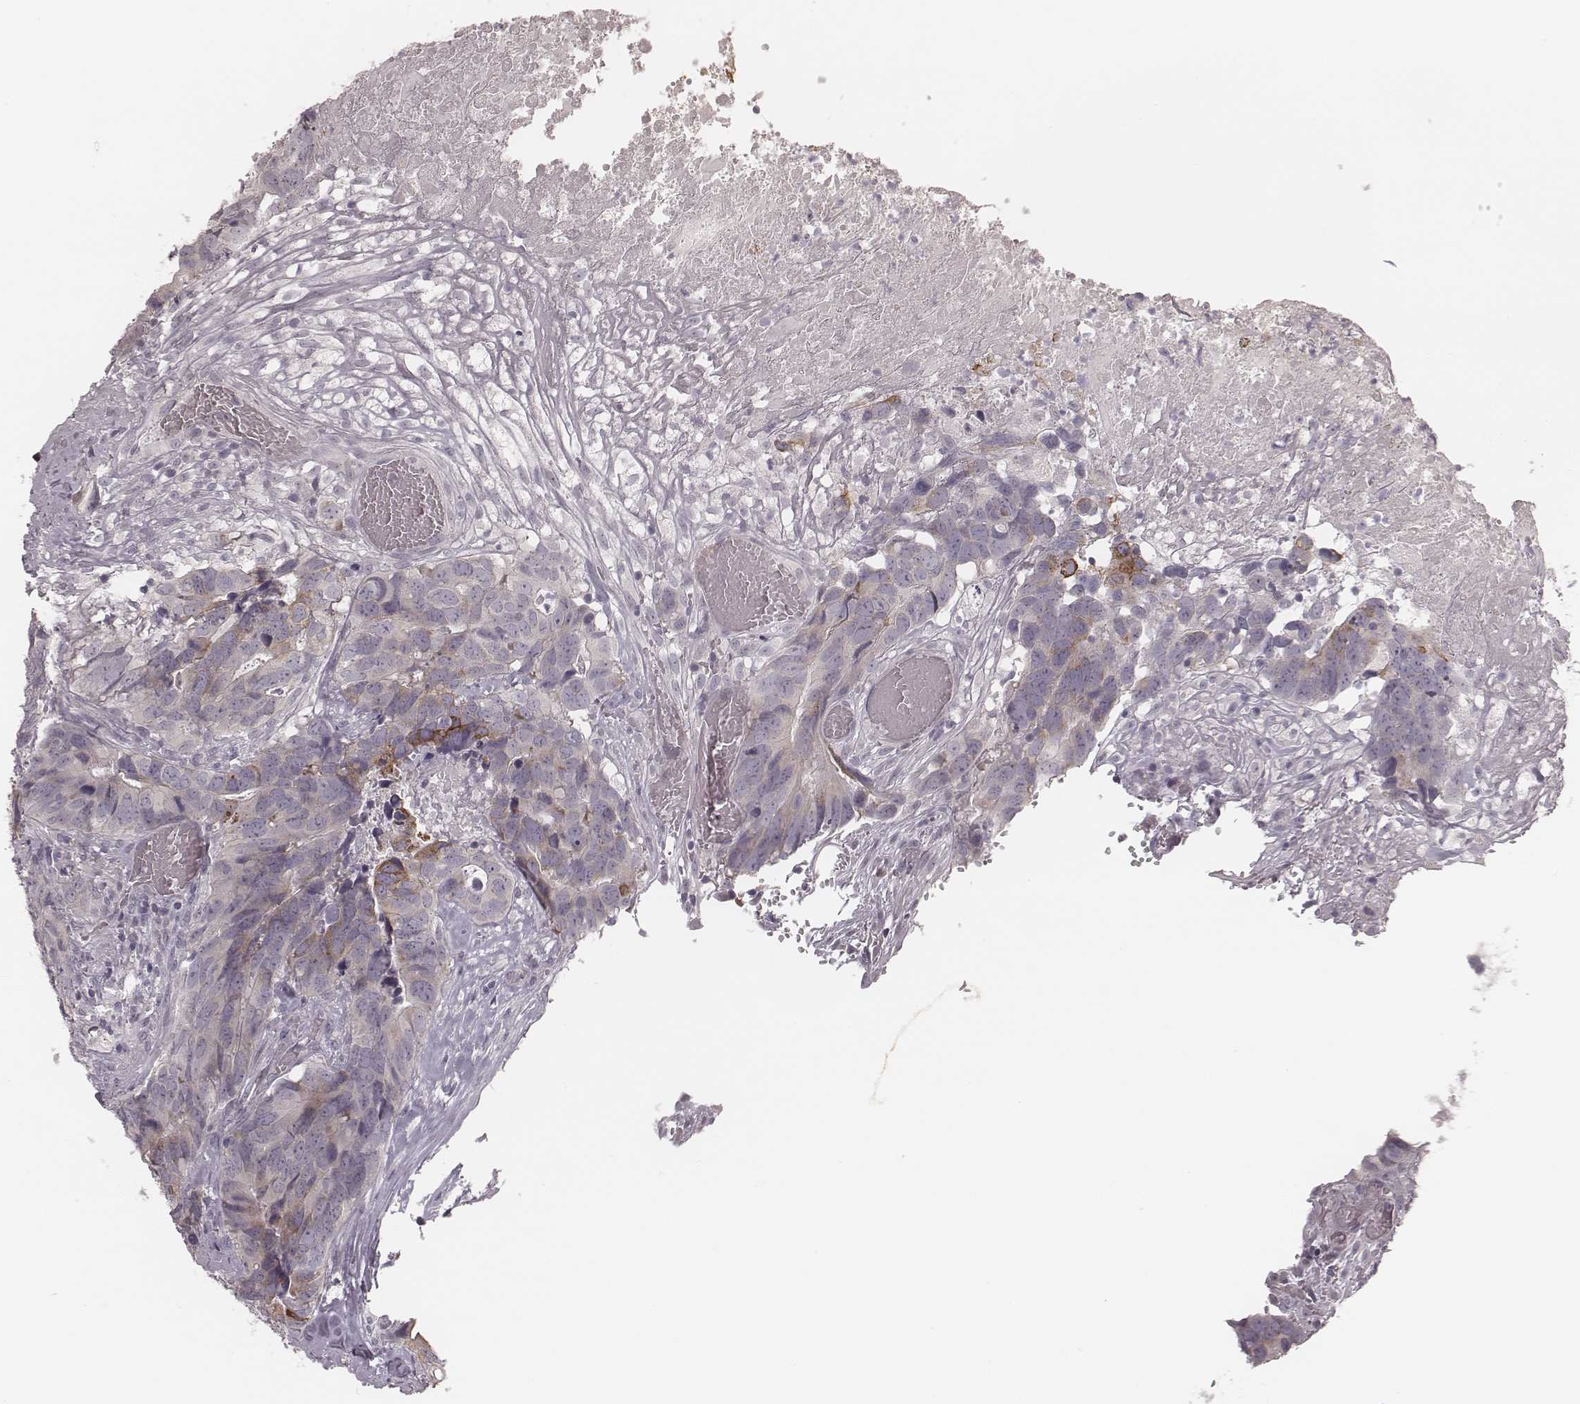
{"staining": {"intensity": "weak", "quantity": "<25%", "location": "cytoplasmic/membranous"}, "tissue": "colorectal cancer", "cell_type": "Tumor cells", "image_type": "cancer", "snomed": [{"axis": "morphology", "description": "Adenocarcinoma, NOS"}, {"axis": "topography", "description": "Colon"}], "caption": "An immunohistochemistry (IHC) image of colorectal cancer (adenocarcinoma) is shown. There is no staining in tumor cells of colorectal cancer (adenocarcinoma).", "gene": "ACACB", "patient": {"sex": "female", "age": 82}}